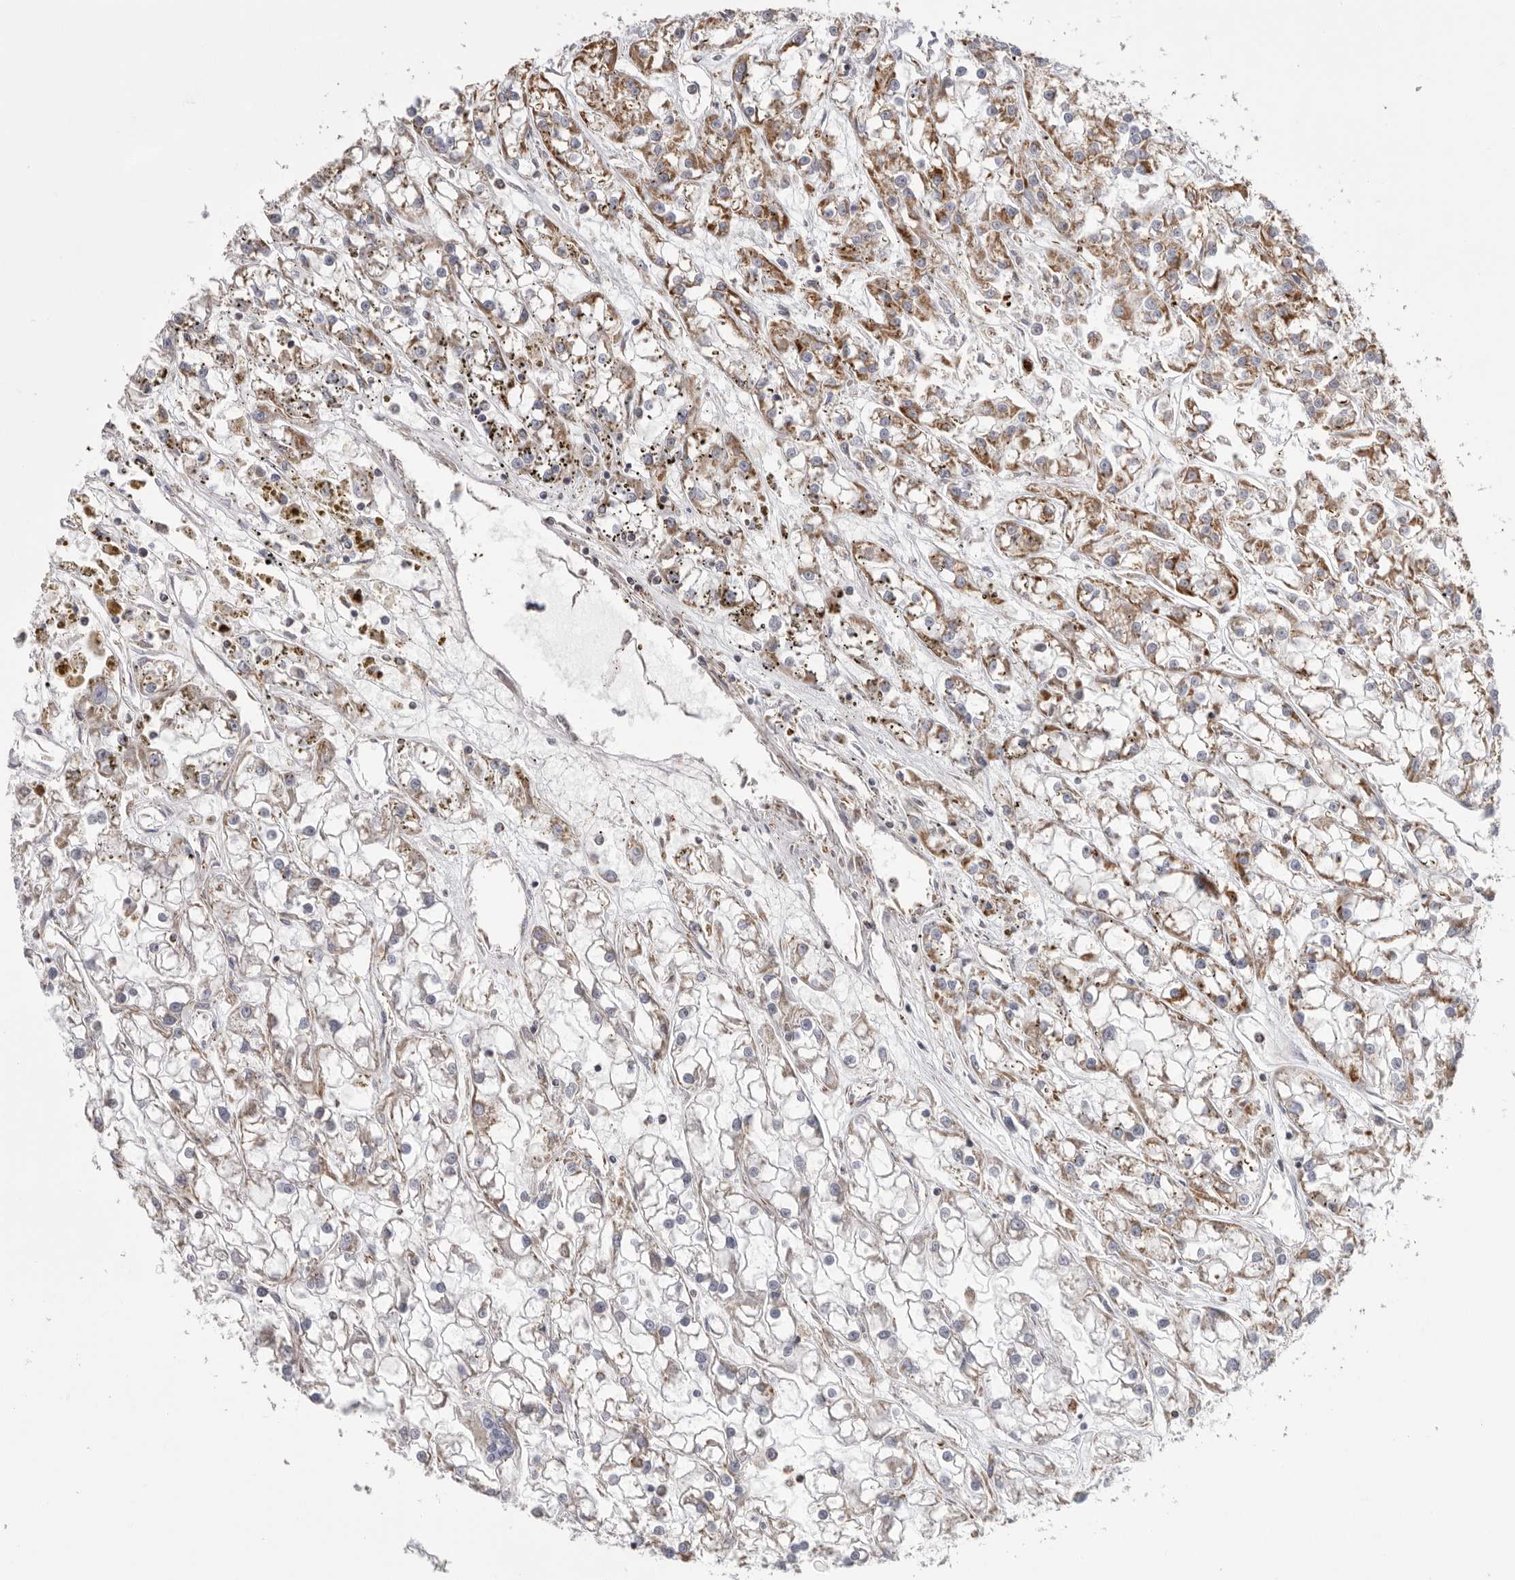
{"staining": {"intensity": "moderate", "quantity": "25%-75%", "location": "cytoplasmic/membranous"}, "tissue": "renal cancer", "cell_type": "Tumor cells", "image_type": "cancer", "snomed": [{"axis": "morphology", "description": "Adenocarcinoma, NOS"}, {"axis": "topography", "description": "Kidney"}], "caption": "Immunohistochemical staining of human renal adenocarcinoma demonstrates medium levels of moderate cytoplasmic/membranous staining in approximately 25%-75% of tumor cells. The protein is shown in brown color, while the nuclei are stained blue.", "gene": "VDAC3", "patient": {"sex": "female", "age": 52}}